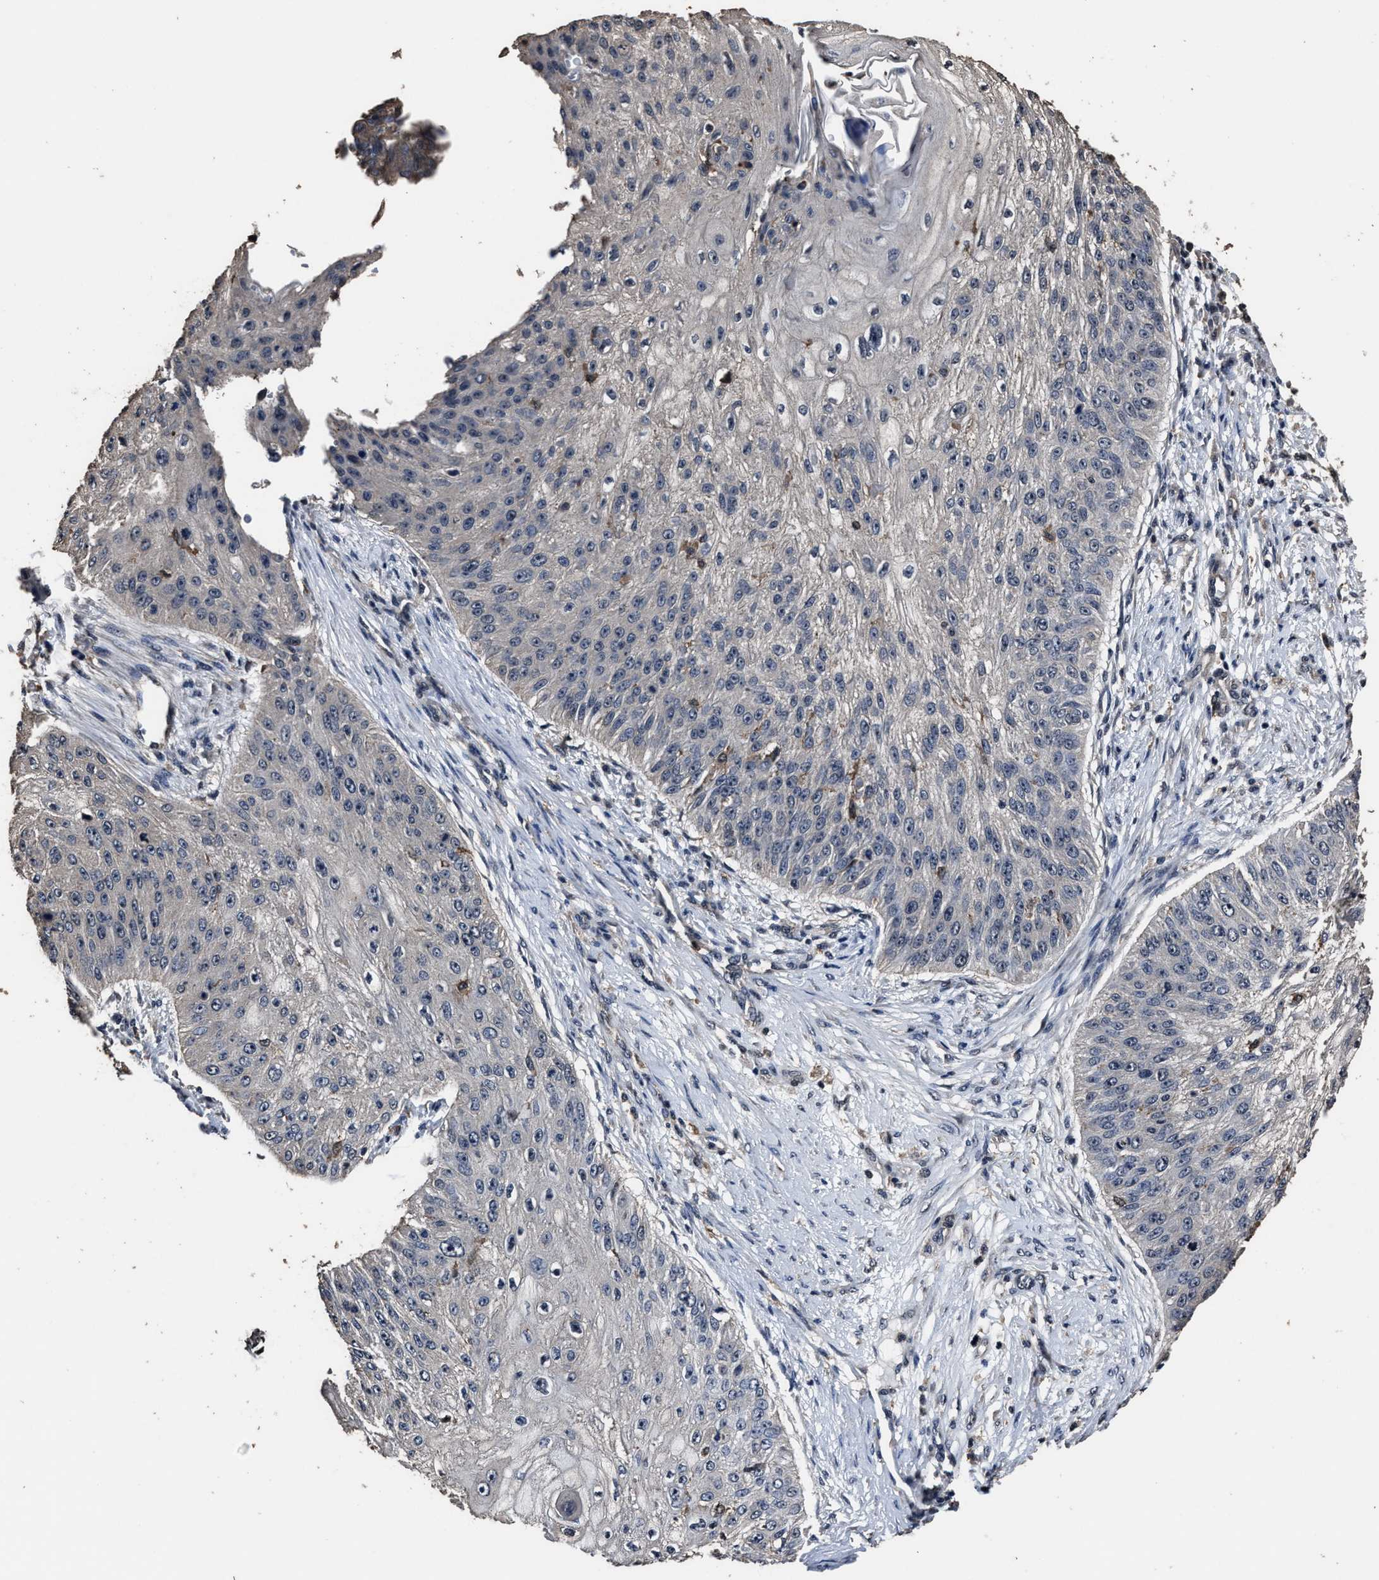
{"staining": {"intensity": "weak", "quantity": "<25%", "location": "nuclear"}, "tissue": "skin cancer", "cell_type": "Tumor cells", "image_type": "cancer", "snomed": [{"axis": "morphology", "description": "Squamous cell carcinoma, NOS"}, {"axis": "topography", "description": "Skin"}], "caption": "Tumor cells show no significant protein expression in squamous cell carcinoma (skin). (DAB (3,3'-diaminobenzidine) IHC visualized using brightfield microscopy, high magnification).", "gene": "RSBN1L", "patient": {"sex": "female", "age": 80}}